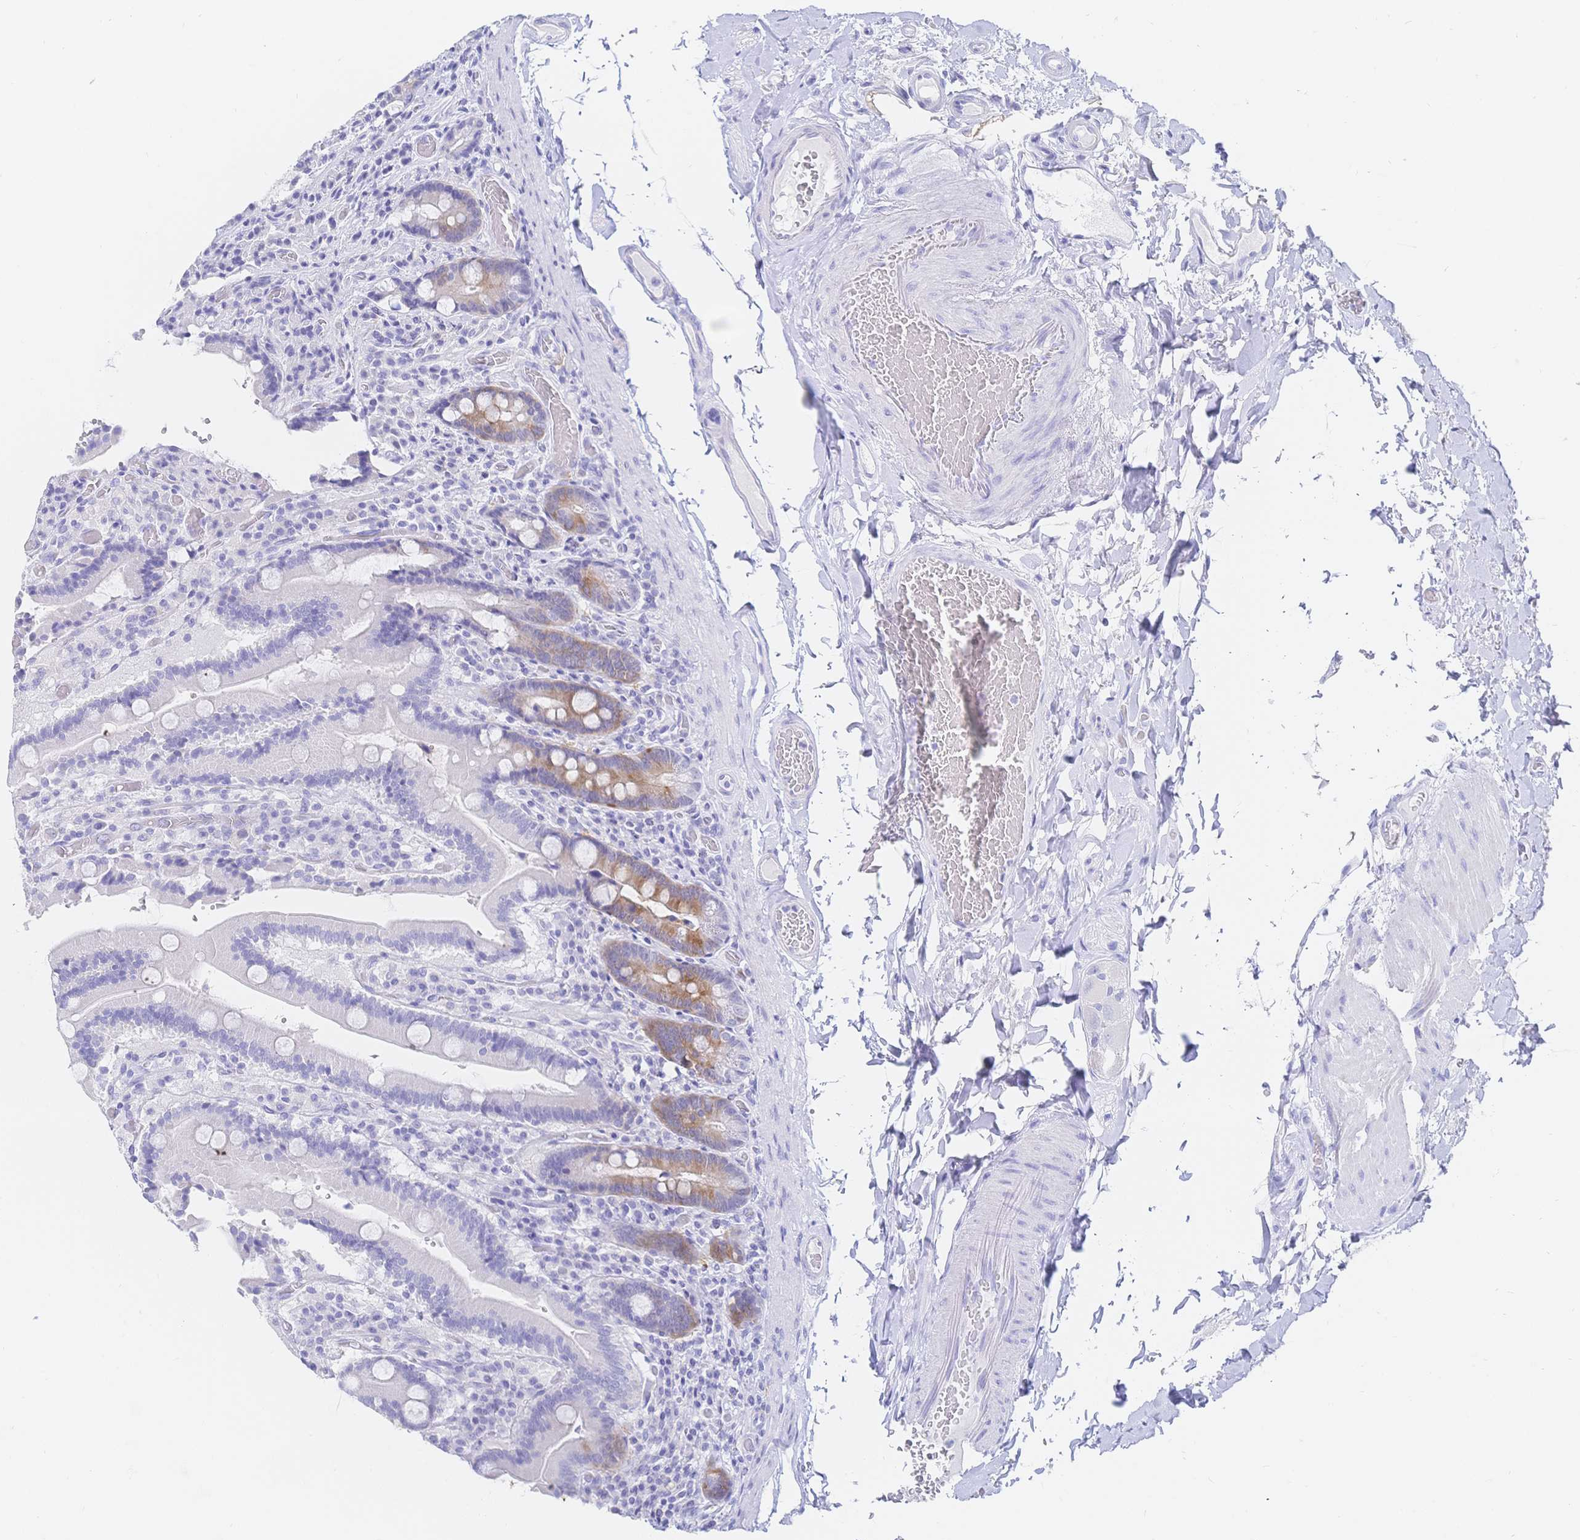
{"staining": {"intensity": "moderate", "quantity": "<25%", "location": "cytoplasmic/membranous"}, "tissue": "duodenum", "cell_type": "Glandular cells", "image_type": "normal", "snomed": [{"axis": "morphology", "description": "Normal tissue, NOS"}, {"axis": "topography", "description": "Duodenum"}], "caption": "Immunohistochemistry histopathology image of normal duodenum: human duodenum stained using immunohistochemistry reveals low levels of moderate protein expression localized specifically in the cytoplasmic/membranous of glandular cells, appearing as a cytoplasmic/membranous brown color.", "gene": "RRM1", "patient": {"sex": "female", "age": 62}}